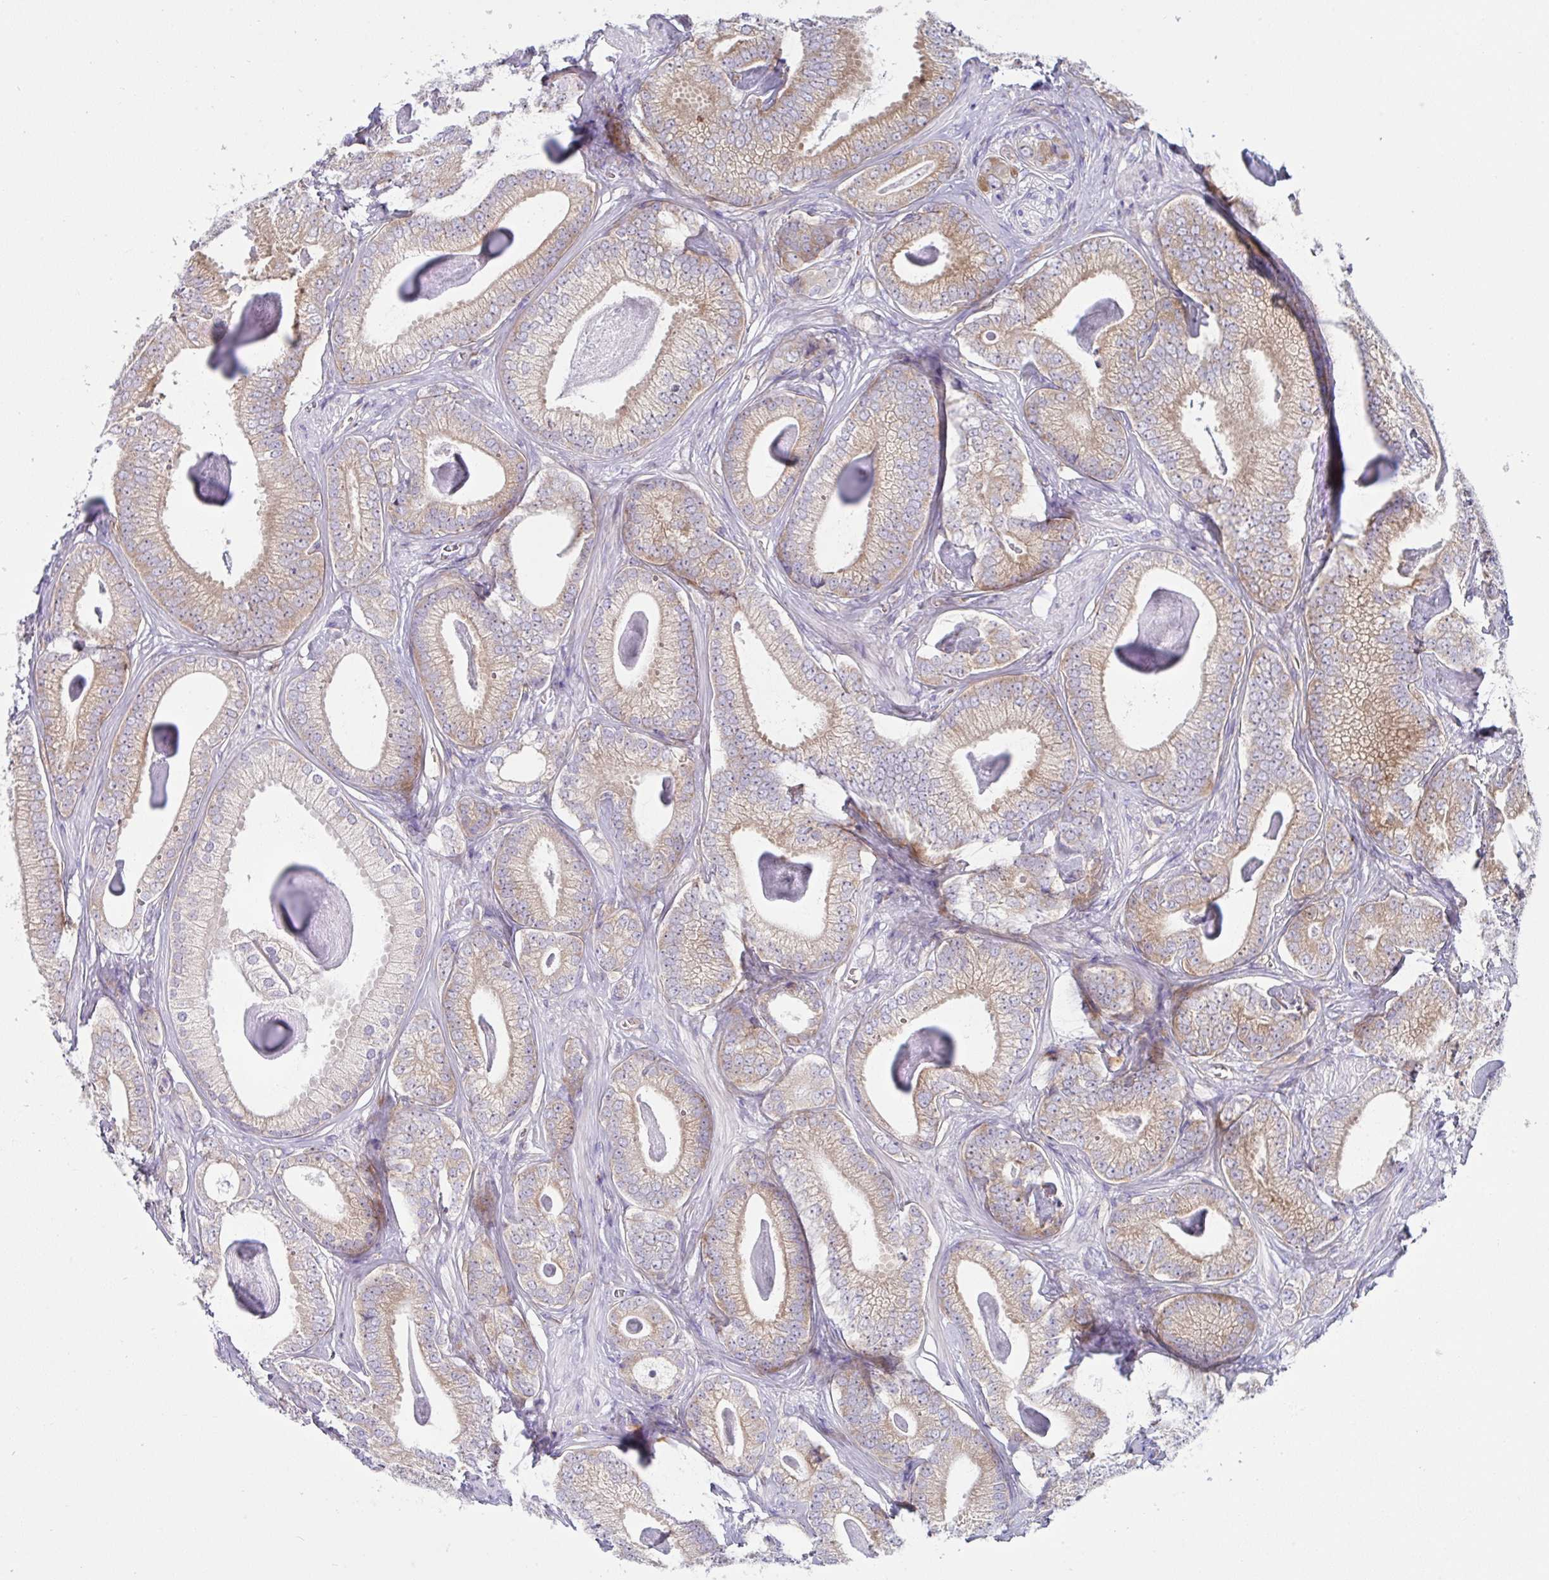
{"staining": {"intensity": "moderate", "quantity": "25%-75%", "location": "cytoplasmic/membranous"}, "tissue": "prostate cancer", "cell_type": "Tumor cells", "image_type": "cancer", "snomed": [{"axis": "morphology", "description": "Adenocarcinoma, Low grade"}, {"axis": "topography", "description": "Prostate"}], "caption": "High-power microscopy captured an immunohistochemistry (IHC) image of low-grade adenocarcinoma (prostate), revealing moderate cytoplasmic/membranous positivity in about 25%-75% of tumor cells.", "gene": "FAU", "patient": {"sex": "male", "age": 63}}